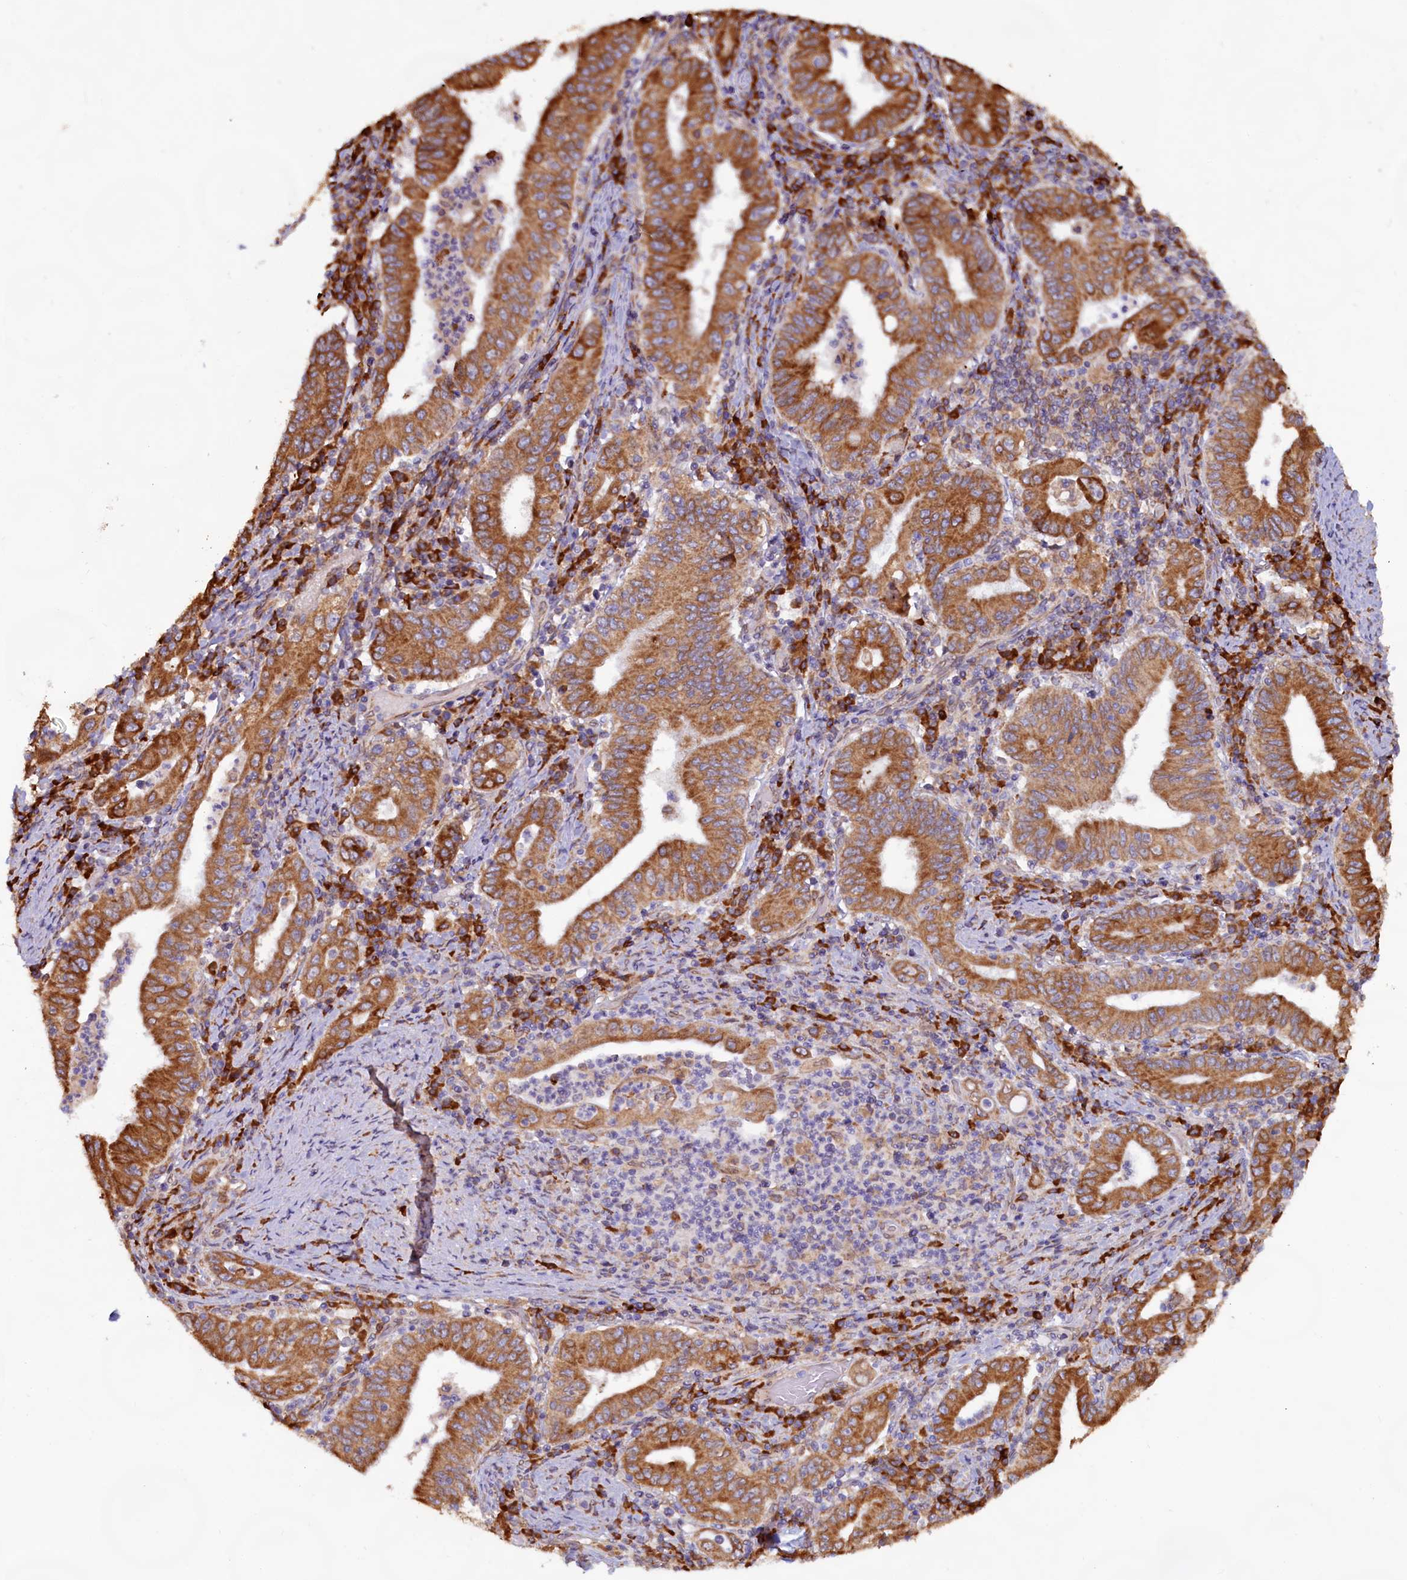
{"staining": {"intensity": "moderate", "quantity": ">75%", "location": "cytoplasmic/membranous"}, "tissue": "stomach cancer", "cell_type": "Tumor cells", "image_type": "cancer", "snomed": [{"axis": "morphology", "description": "Normal tissue, NOS"}, {"axis": "morphology", "description": "Adenocarcinoma, NOS"}, {"axis": "topography", "description": "Esophagus"}, {"axis": "topography", "description": "Stomach, upper"}, {"axis": "topography", "description": "Peripheral nerve tissue"}], "caption": "High-power microscopy captured an IHC micrograph of stomach adenocarcinoma, revealing moderate cytoplasmic/membranous positivity in about >75% of tumor cells.", "gene": "TBC1D19", "patient": {"sex": "male", "age": 62}}